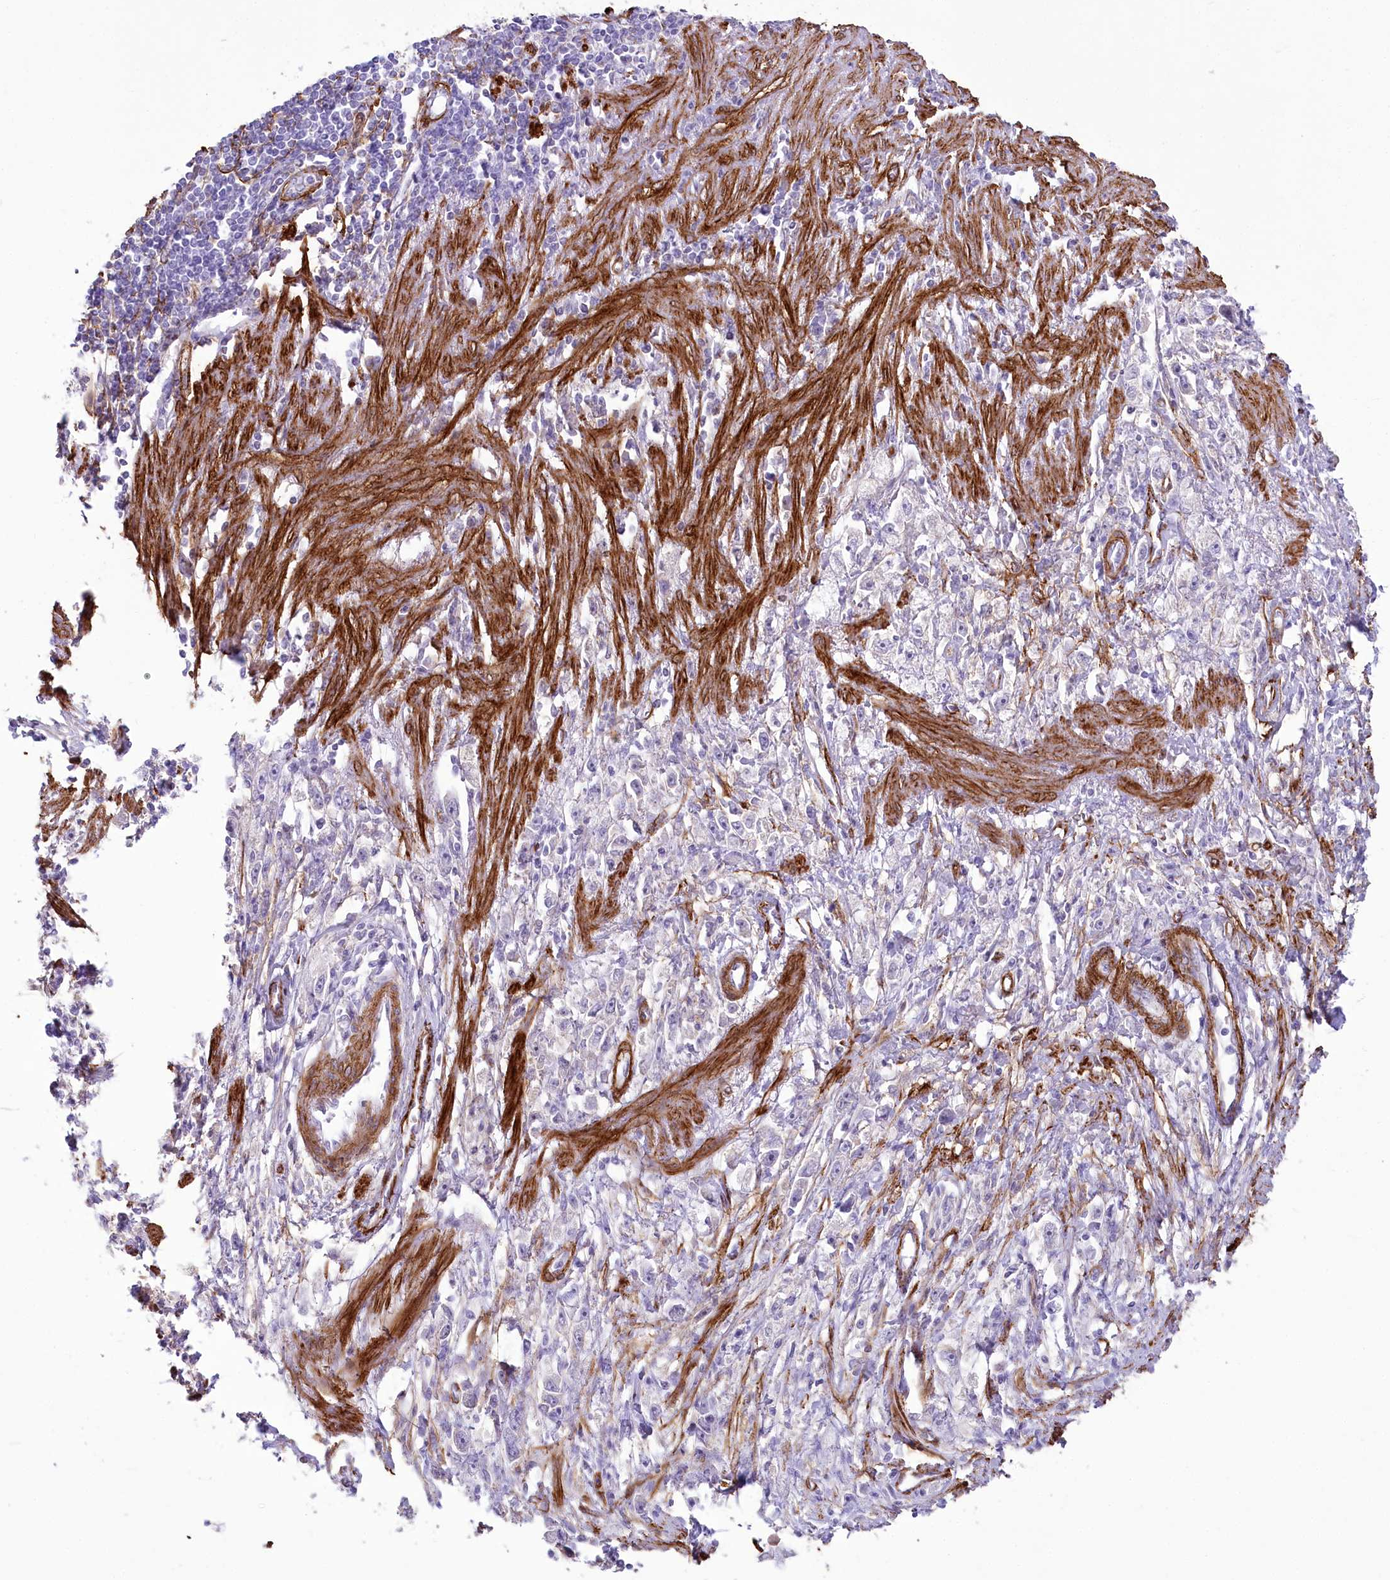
{"staining": {"intensity": "negative", "quantity": "none", "location": "none"}, "tissue": "stomach cancer", "cell_type": "Tumor cells", "image_type": "cancer", "snomed": [{"axis": "morphology", "description": "Adenocarcinoma, NOS"}, {"axis": "topography", "description": "Stomach"}], "caption": "Stomach cancer (adenocarcinoma) was stained to show a protein in brown. There is no significant positivity in tumor cells. Brightfield microscopy of immunohistochemistry (IHC) stained with DAB (brown) and hematoxylin (blue), captured at high magnification.", "gene": "SYNPO2", "patient": {"sex": "female", "age": 59}}